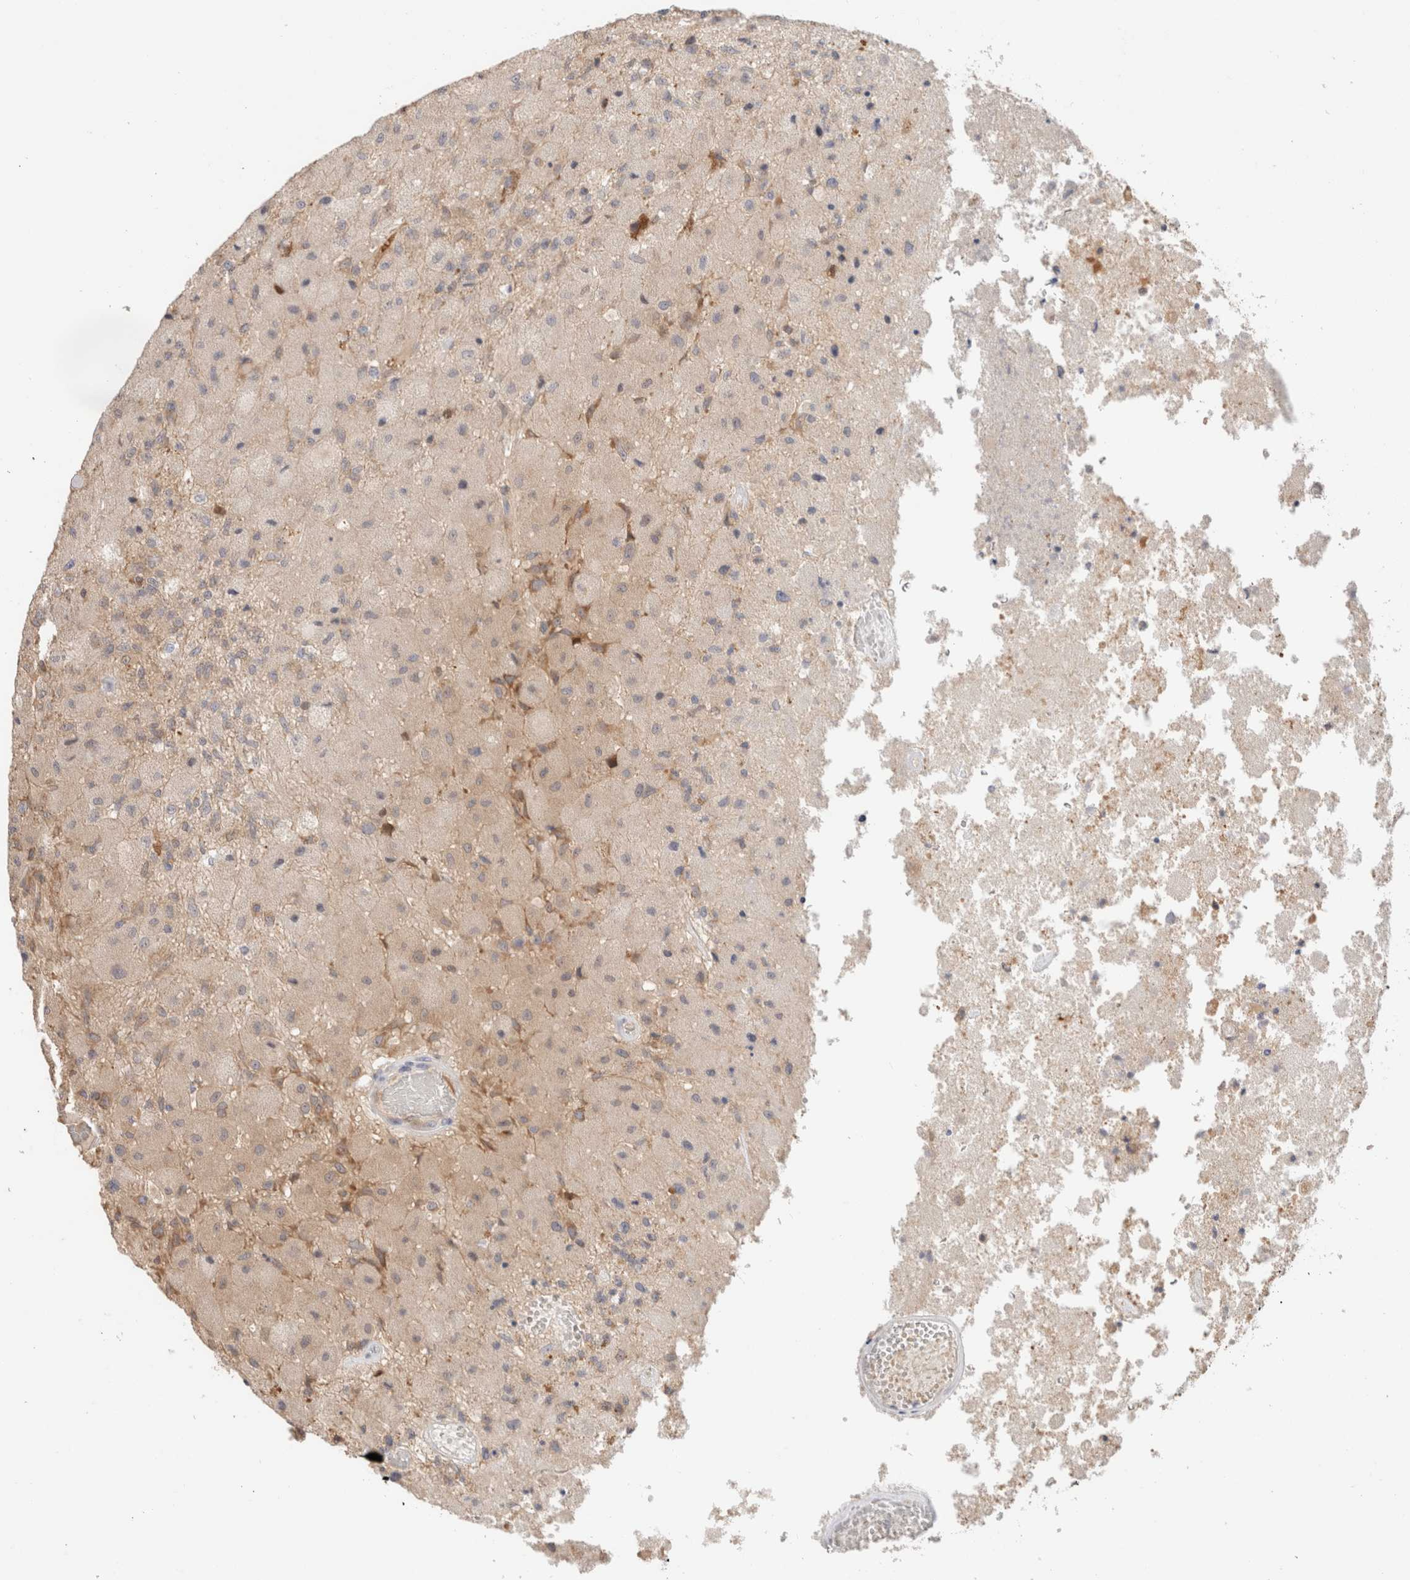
{"staining": {"intensity": "weak", "quantity": "<25%", "location": "cytoplasmic/membranous"}, "tissue": "glioma", "cell_type": "Tumor cells", "image_type": "cancer", "snomed": [{"axis": "morphology", "description": "Normal tissue, NOS"}, {"axis": "morphology", "description": "Glioma, malignant, High grade"}, {"axis": "topography", "description": "Cerebral cortex"}], "caption": "This is an immunohistochemistry micrograph of human malignant high-grade glioma. There is no positivity in tumor cells.", "gene": "CA13", "patient": {"sex": "male", "age": 77}}